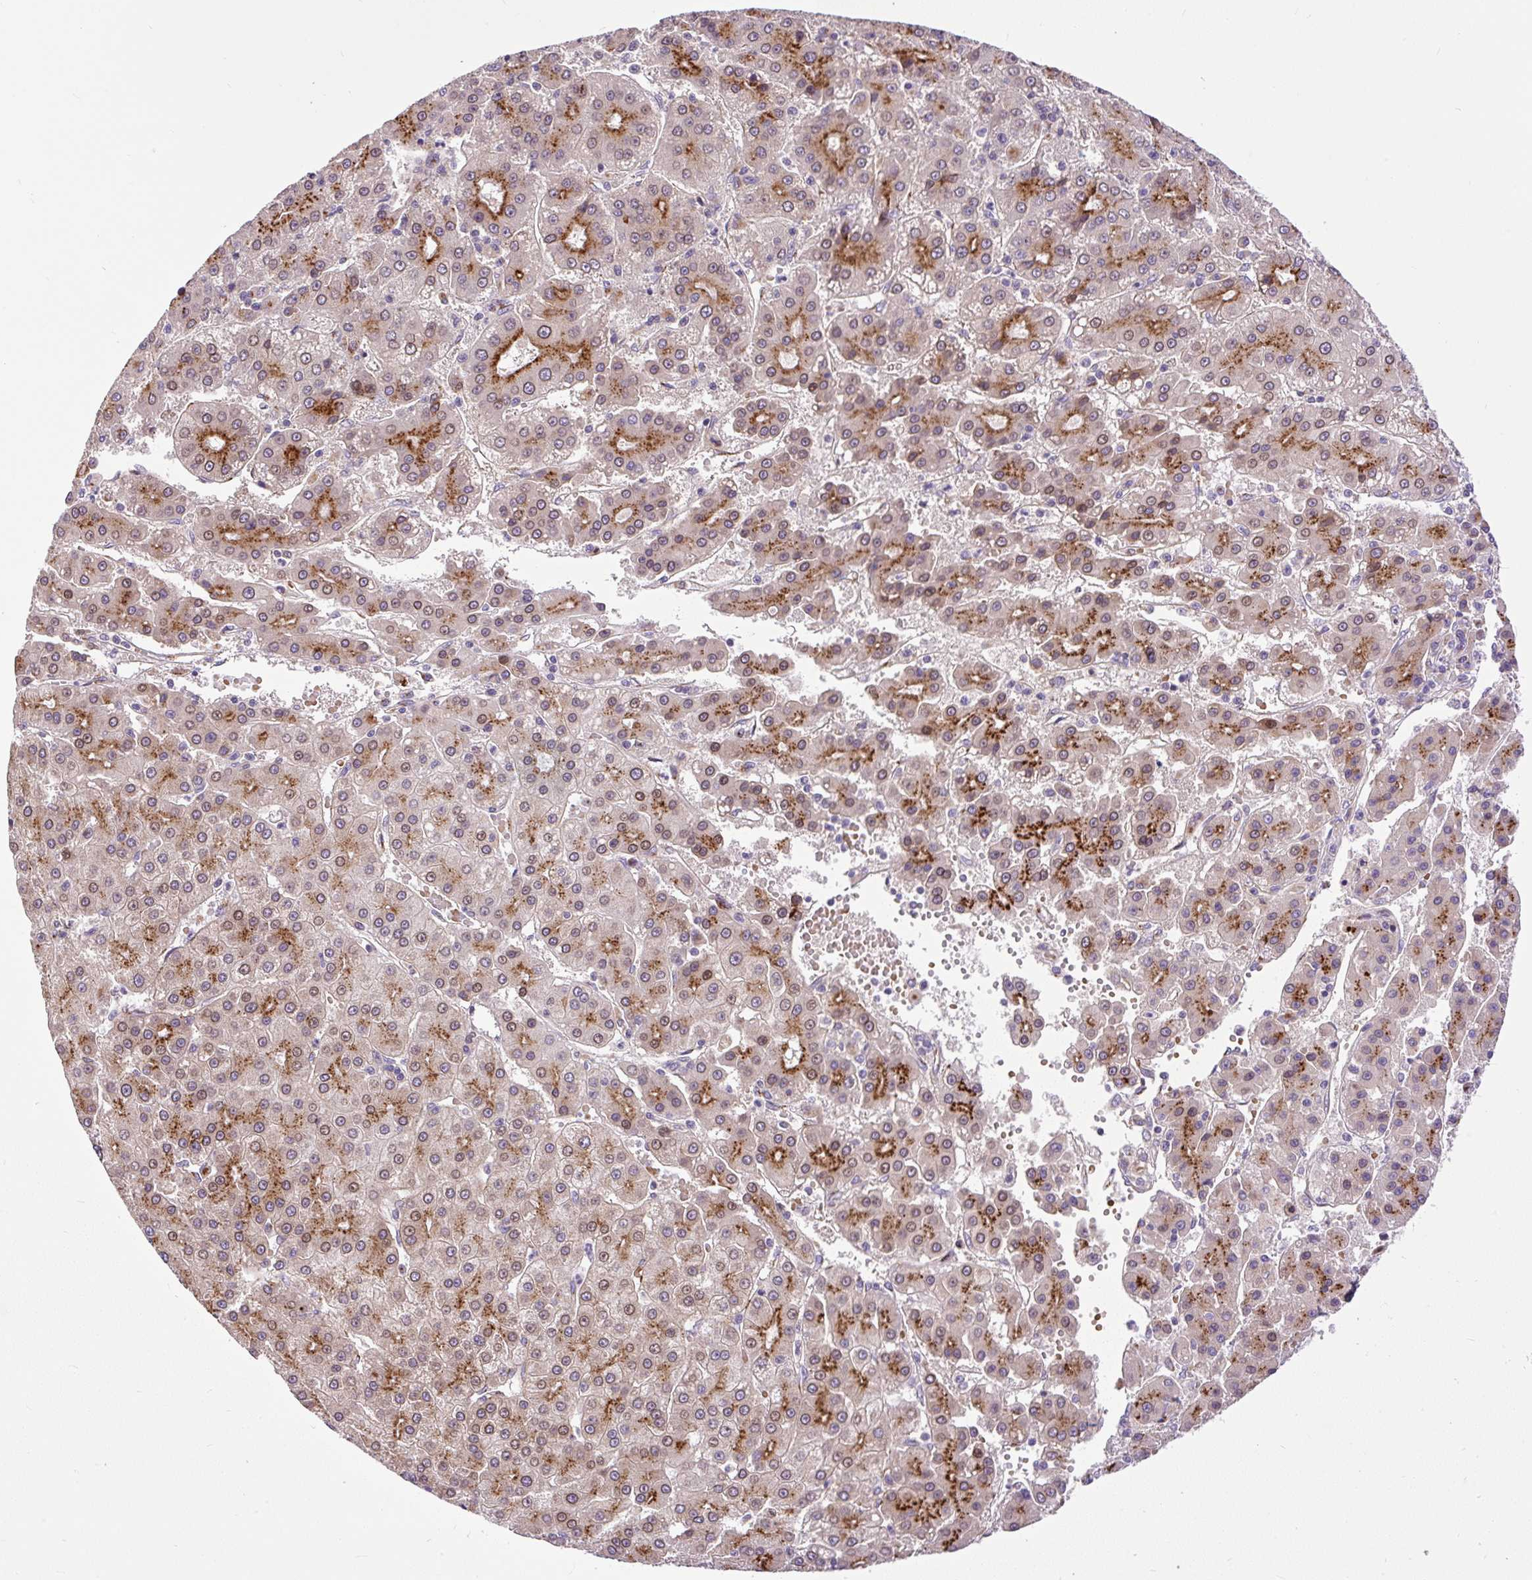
{"staining": {"intensity": "strong", "quantity": "25%-75%", "location": "cytoplasmic/membranous"}, "tissue": "liver cancer", "cell_type": "Tumor cells", "image_type": "cancer", "snomed": [{"axis": "morphology", "description": "Carcinoma, Hepatocellular, NOS"}, {"axis": "topography", "description": "Liver"}], "caption": "DAB immunohistochemical staining of liver cancer (hepatocellular carcinoma) reveals strong cytoplasmic/membranous protein staining in approximately 25%-75% of tumor cells.", "gene": "MSMP", "patient": {"sex": "male", "age": 76}}